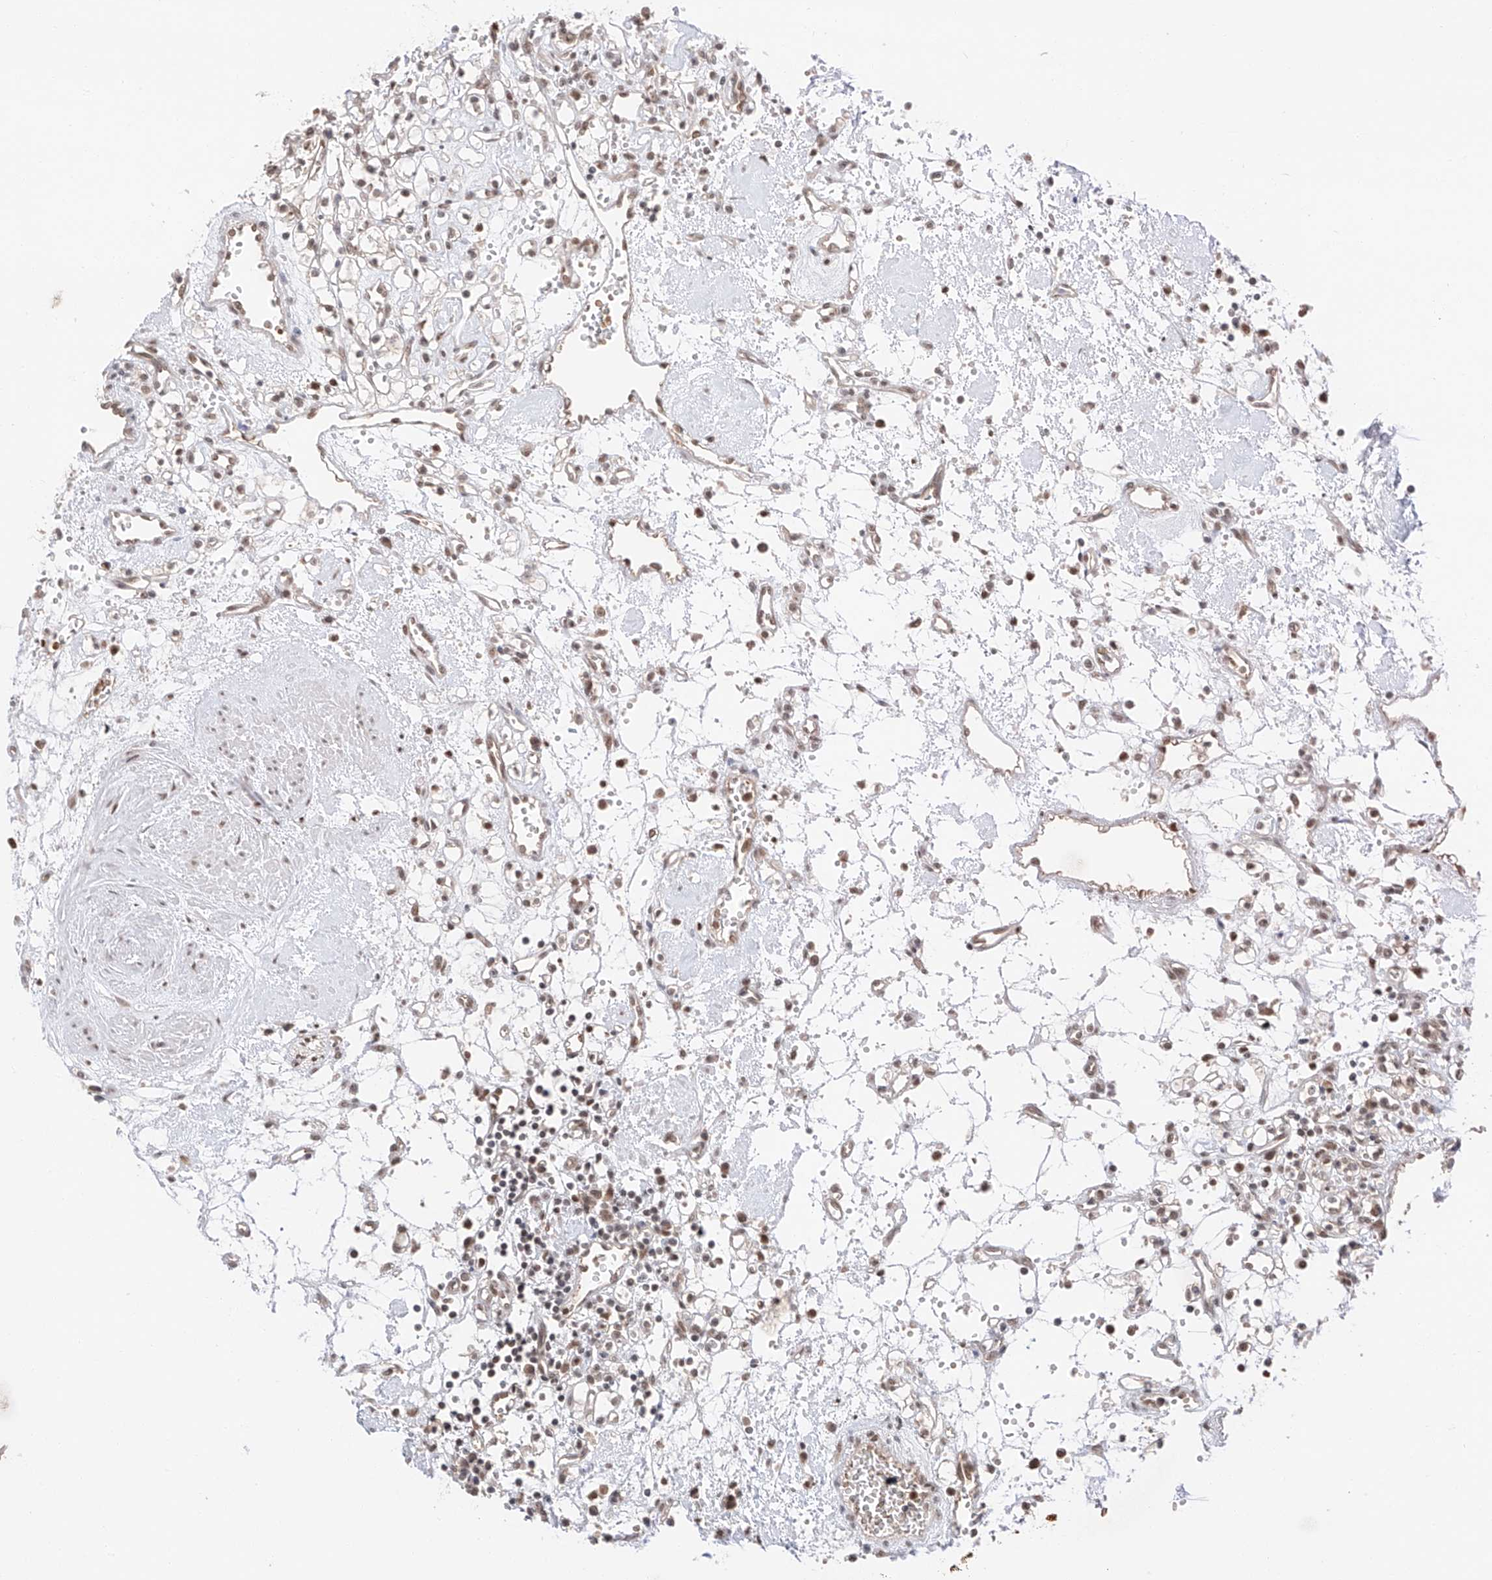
{"staining": {"intensity": "weak", "quantity": ">75%", "location": "nuclear"}, "tissue": "renal cancer", "cell_type": "Tumor cells", "image_type": "cancer", "snomed": [{"axis": "morphology", "description": "Adenocarcinoma, NOS"}, {"axis": "topography", "description": "Kidney"}], "caption": "Human renal cancer stained with a brown dye reveals weak nuclear positive positivity in about >75% of tumor cells.", "gene": "POGK", "patient": {"sex": "female", "age": 59}}